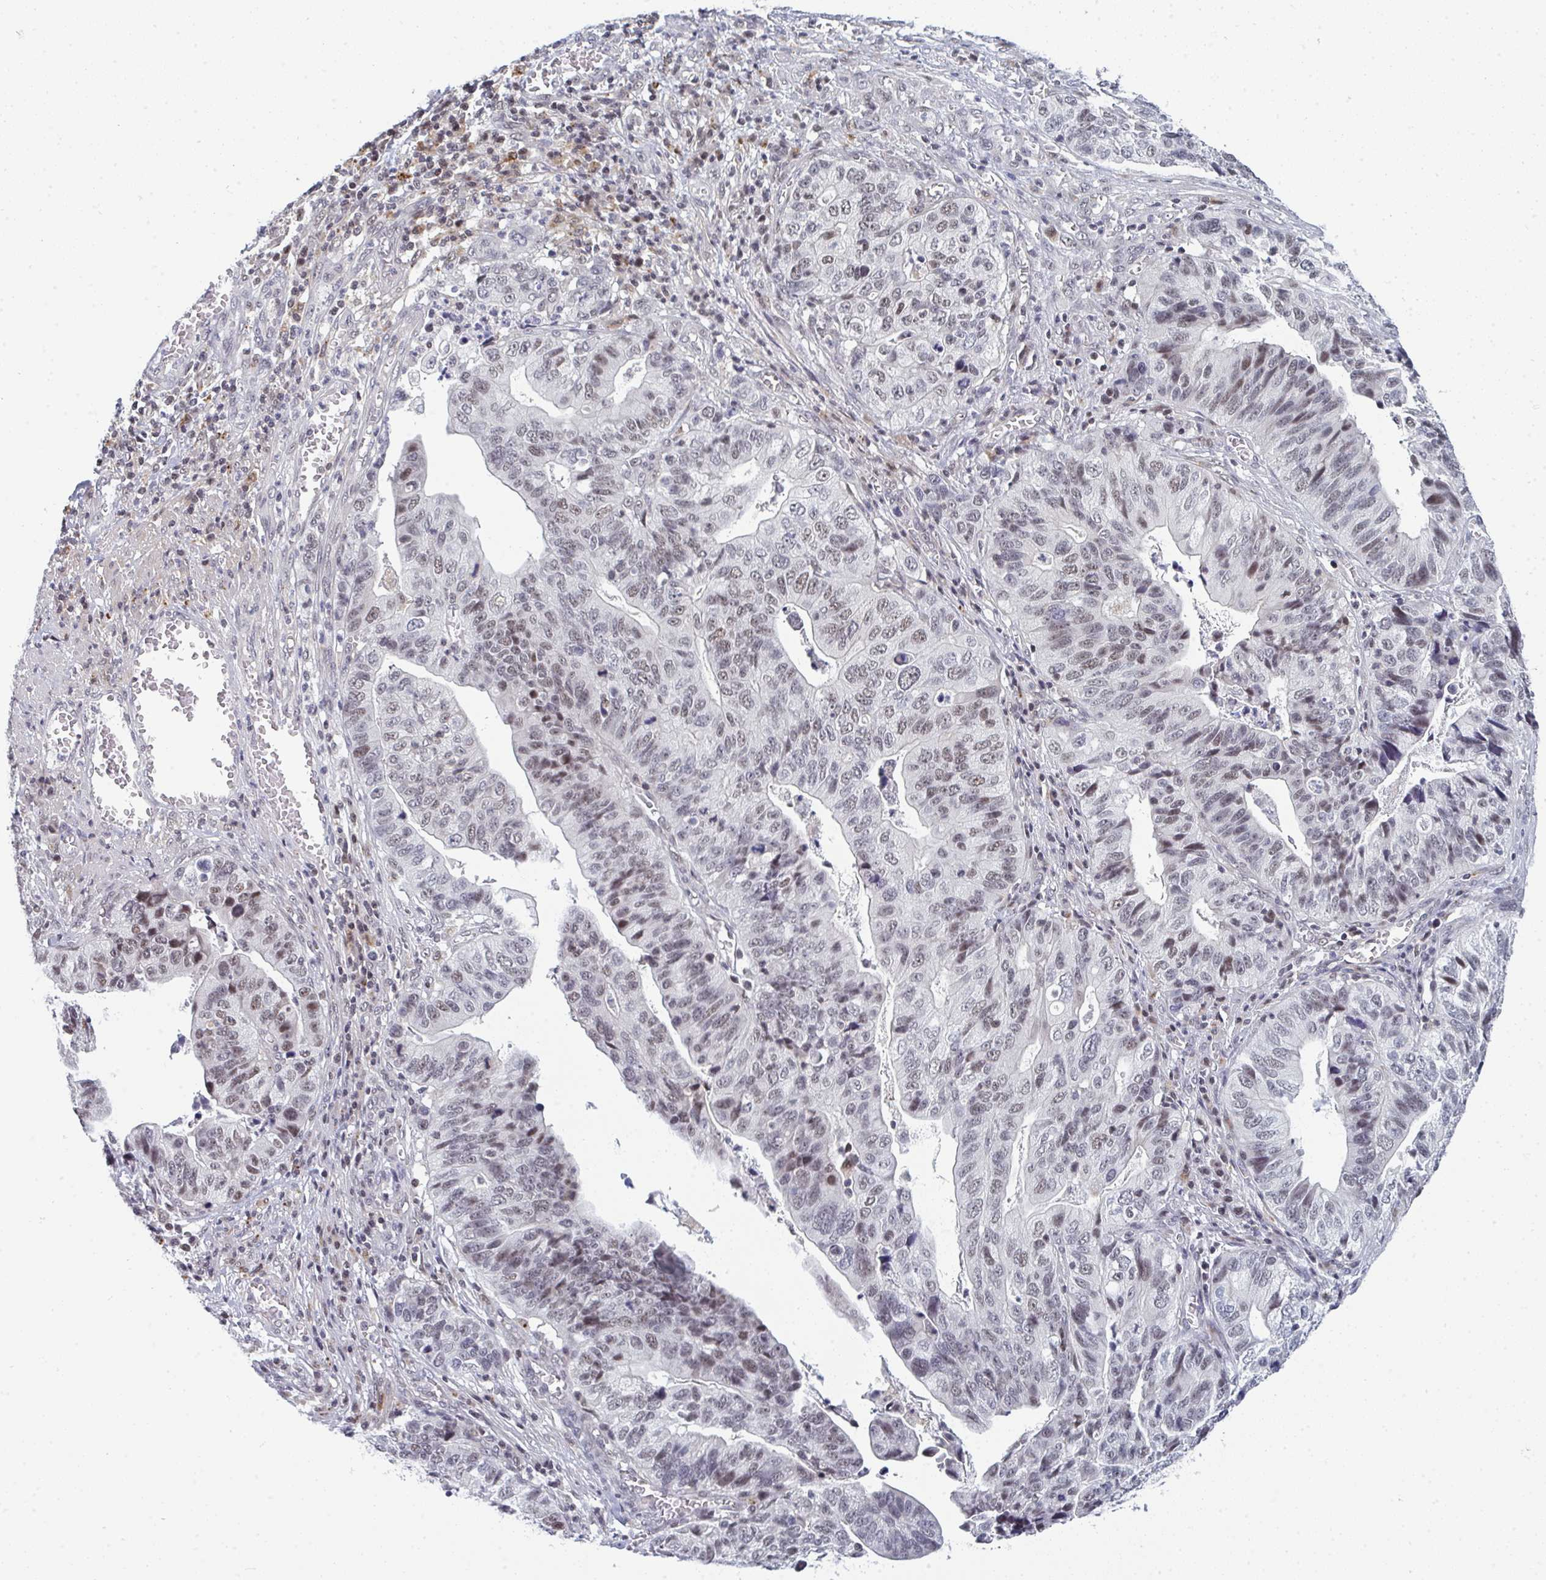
{"staining": {"intensity": "weak", "quantity": "25%-75%", "location": "nuclear"}, "tissue": "stomach cancer", "cell_type": "Tumor cells", "image_type": "cancer", "snomed": [{"axis": "morphology", "description": "Adenocarcinoma, NOS"}, {"axis": "topography", "description": "Stomach, upper"}], "caption": "A micrograph showing weak nuclear expression in approximately 25%-75% of tumor cells in stomach cancer, as visualized by brown immunohistochemical staining.", "gene": "ATF1", "patient": {"sex": "female", "age": 67}}